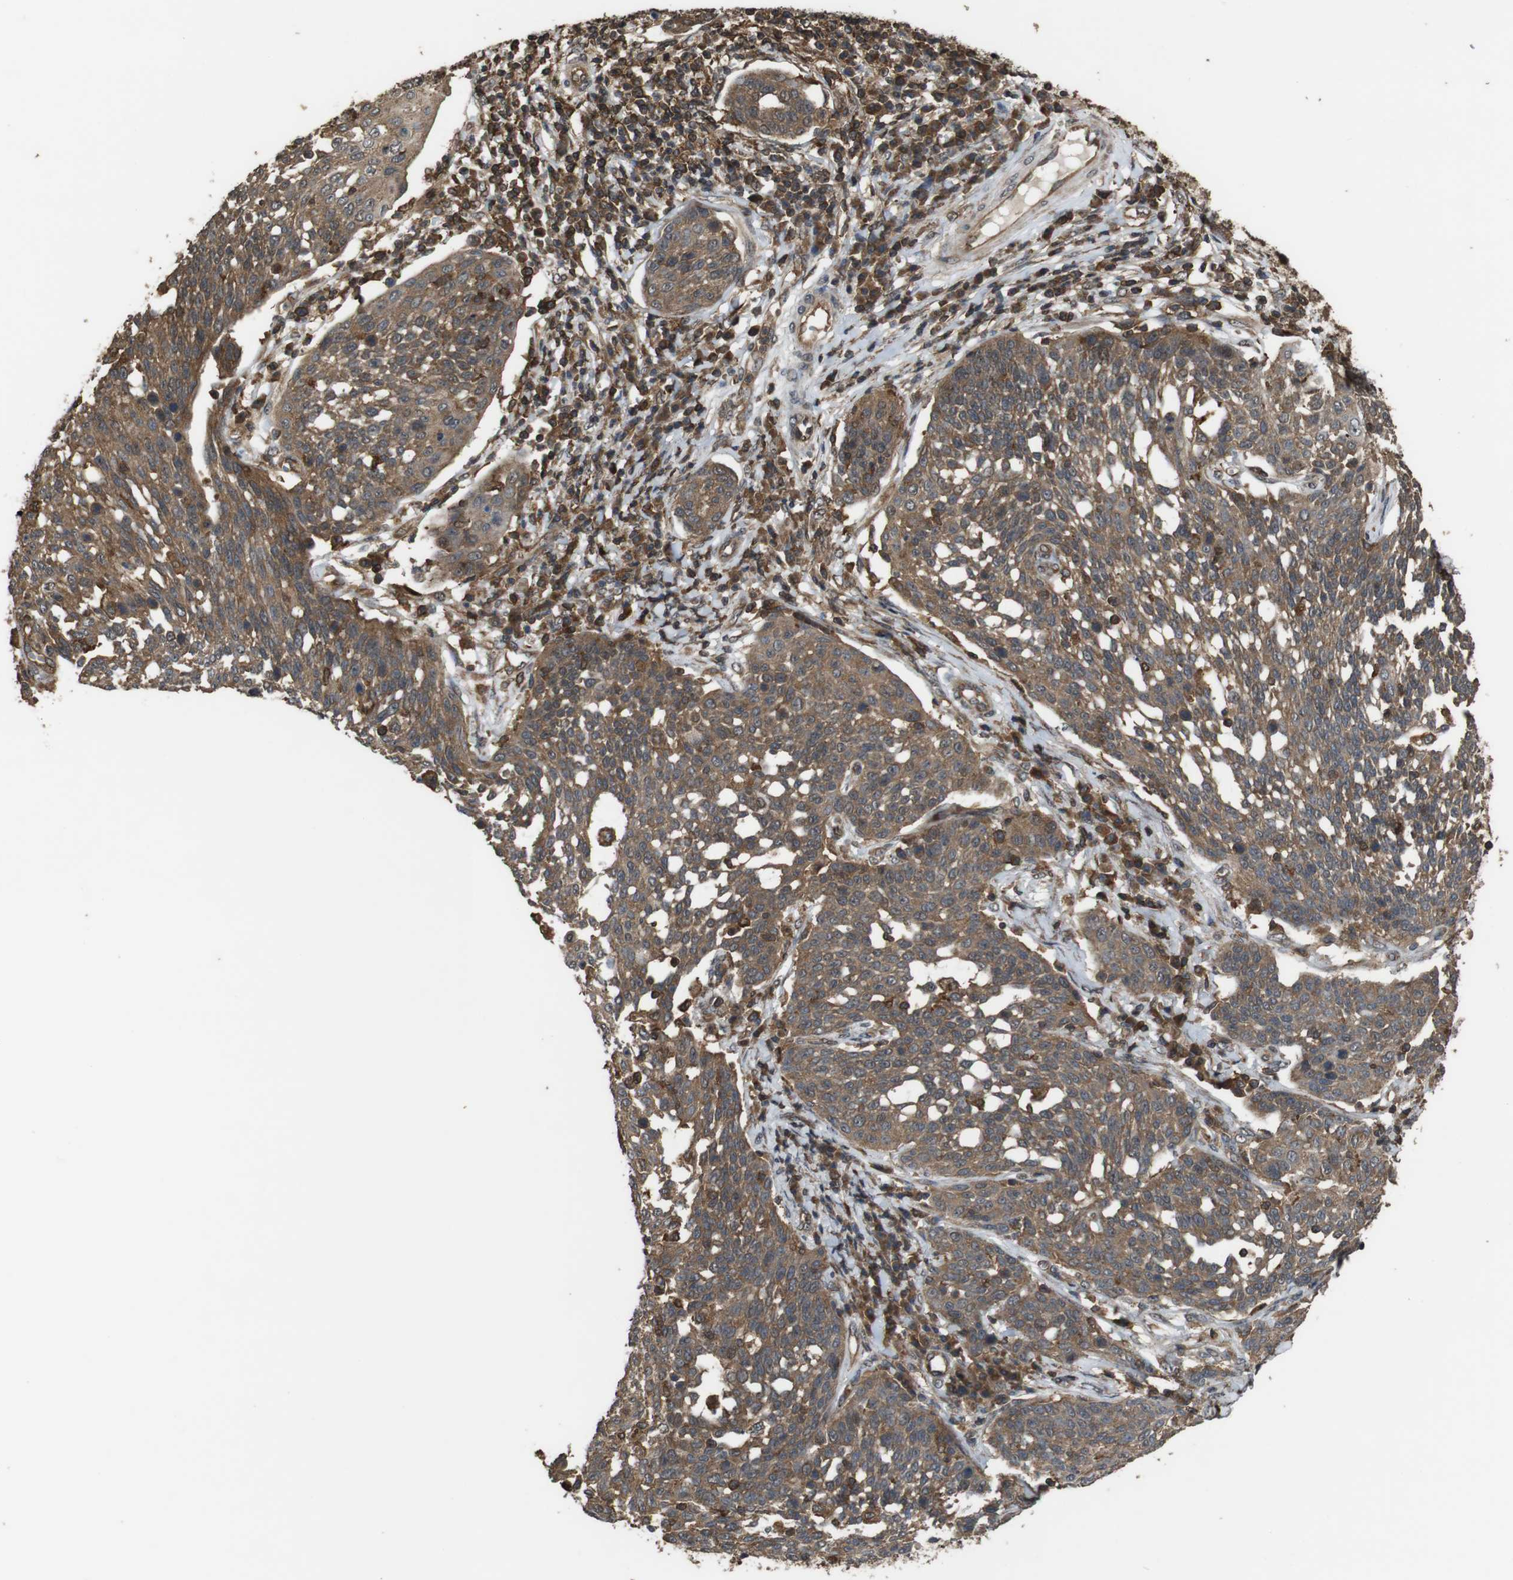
{"staining": {"intensity": "moderate", "quantity": ">75%", "location": "cytoplasmic/membranous"}, "tissue": "cervical cancer", "cell_type": "Tumor cells", "image_type": "cancer", "snomed": [{"axis": "morphology", "description": "Squamous cell carcinoma, NOS"}, {"axis": "topography", "description": "Cervix"}], "caption": "Cervical squamous cell carcinoma stained with DAB (3,3'-diaminobenzidine) immunohistochemistry reveals medium levels of moderate cytoplasmic/membranous expression in about >75% of tumor cells.", "gene": "BAG4", "patient": {"sex": "female", "age": 34}}